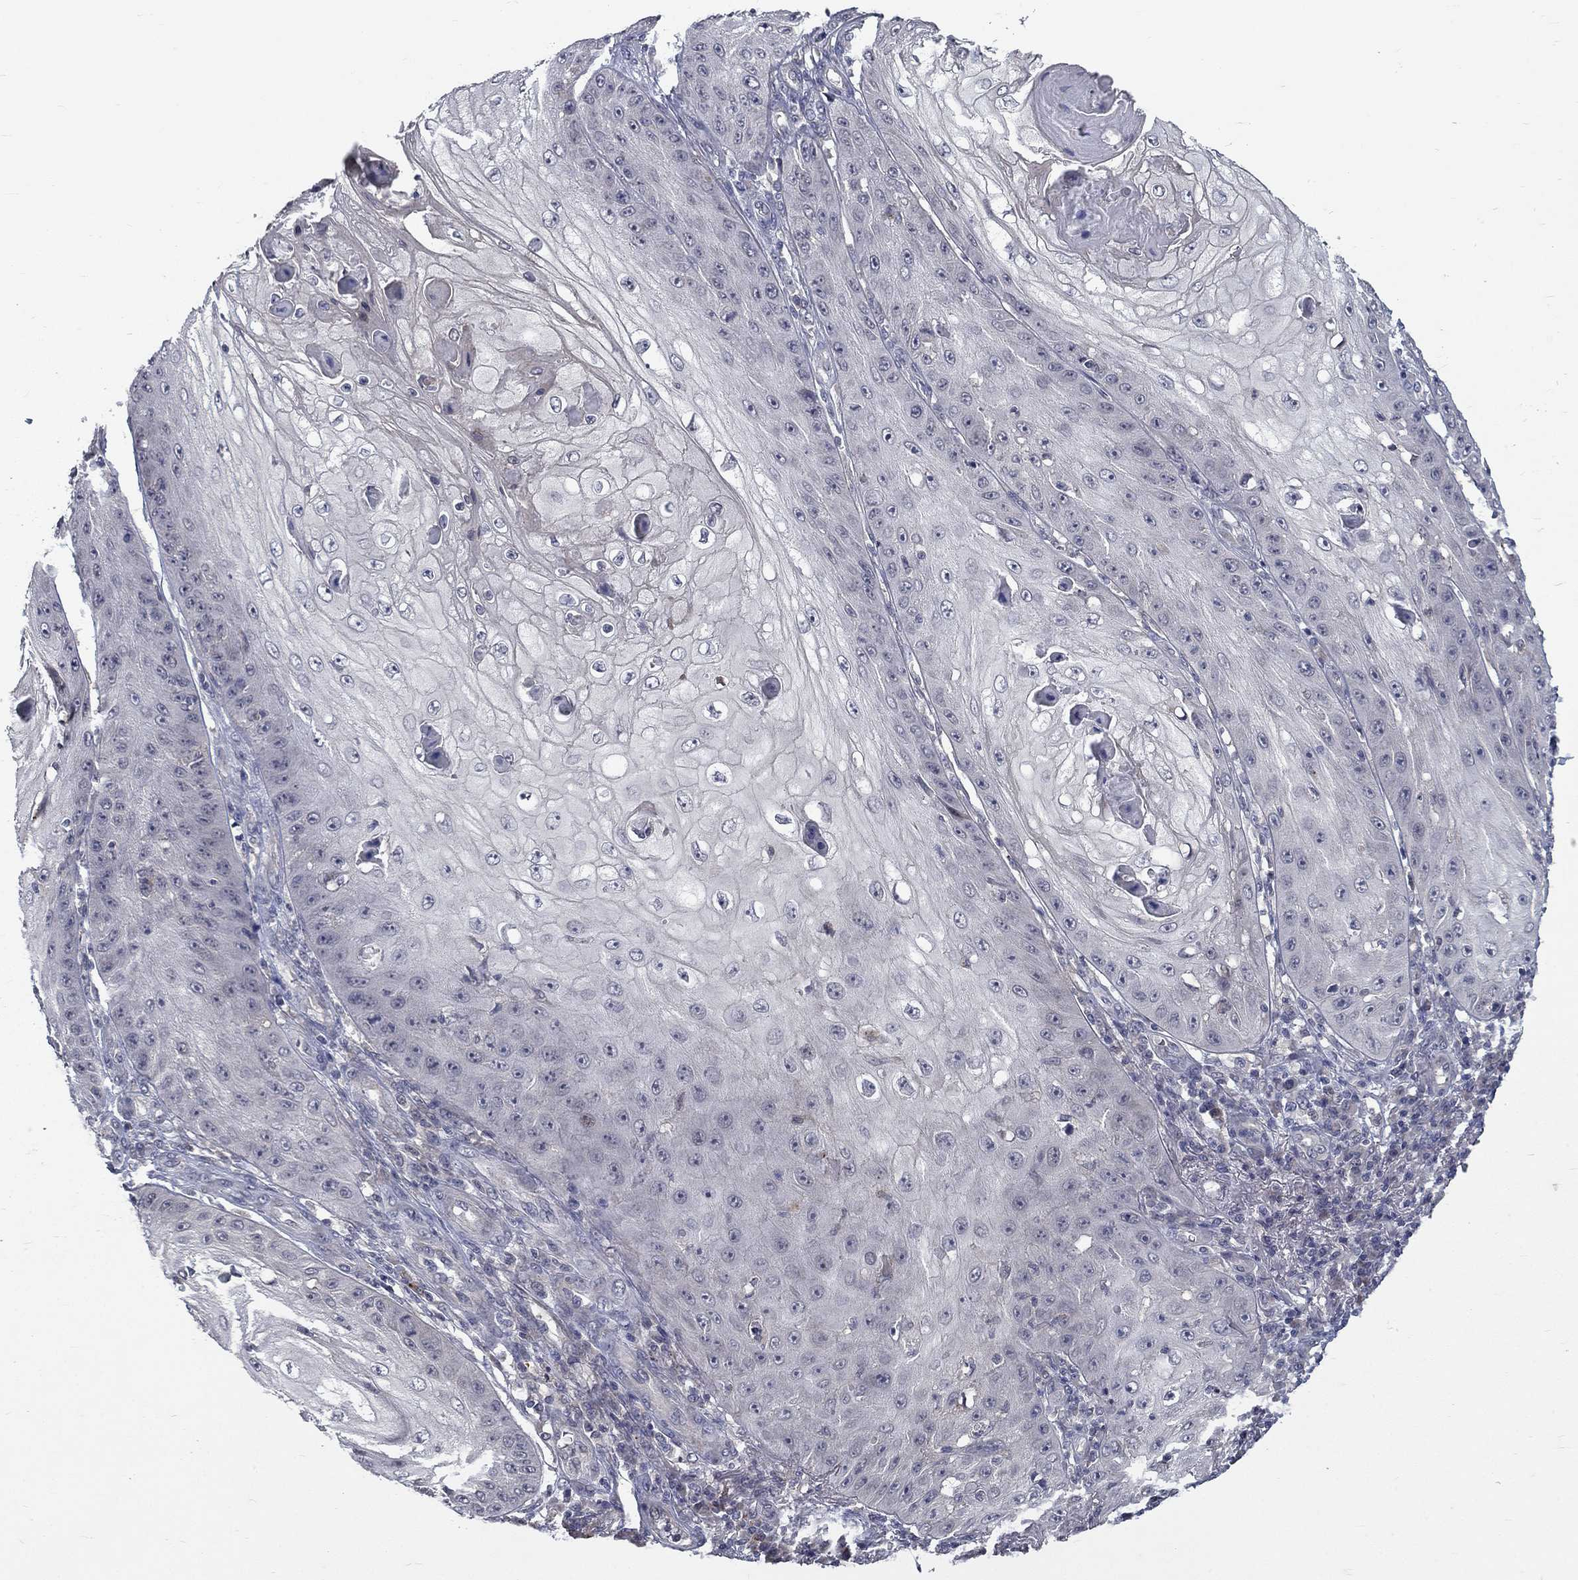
{"staining": {"intensity": "negative", "quantity": "none", "location": "none"}, "tissue": "skin cancer", "cell_type": "Tumor cells", "image_type": "cancer", "snomed": [{"axis": "morphology", "description": "Squamous cell carcinoma, NOS"}, {"axis": "topography", "description": "Skin"}], "caption": "Immunohistochemistry photomicrograph of human squamous cell carcinoma (skin) stained for a protein (brown), which exhibits no expression in tumor cells.", "gene": "FAM3B", "patient": {"sex": "male", "age": 70}}